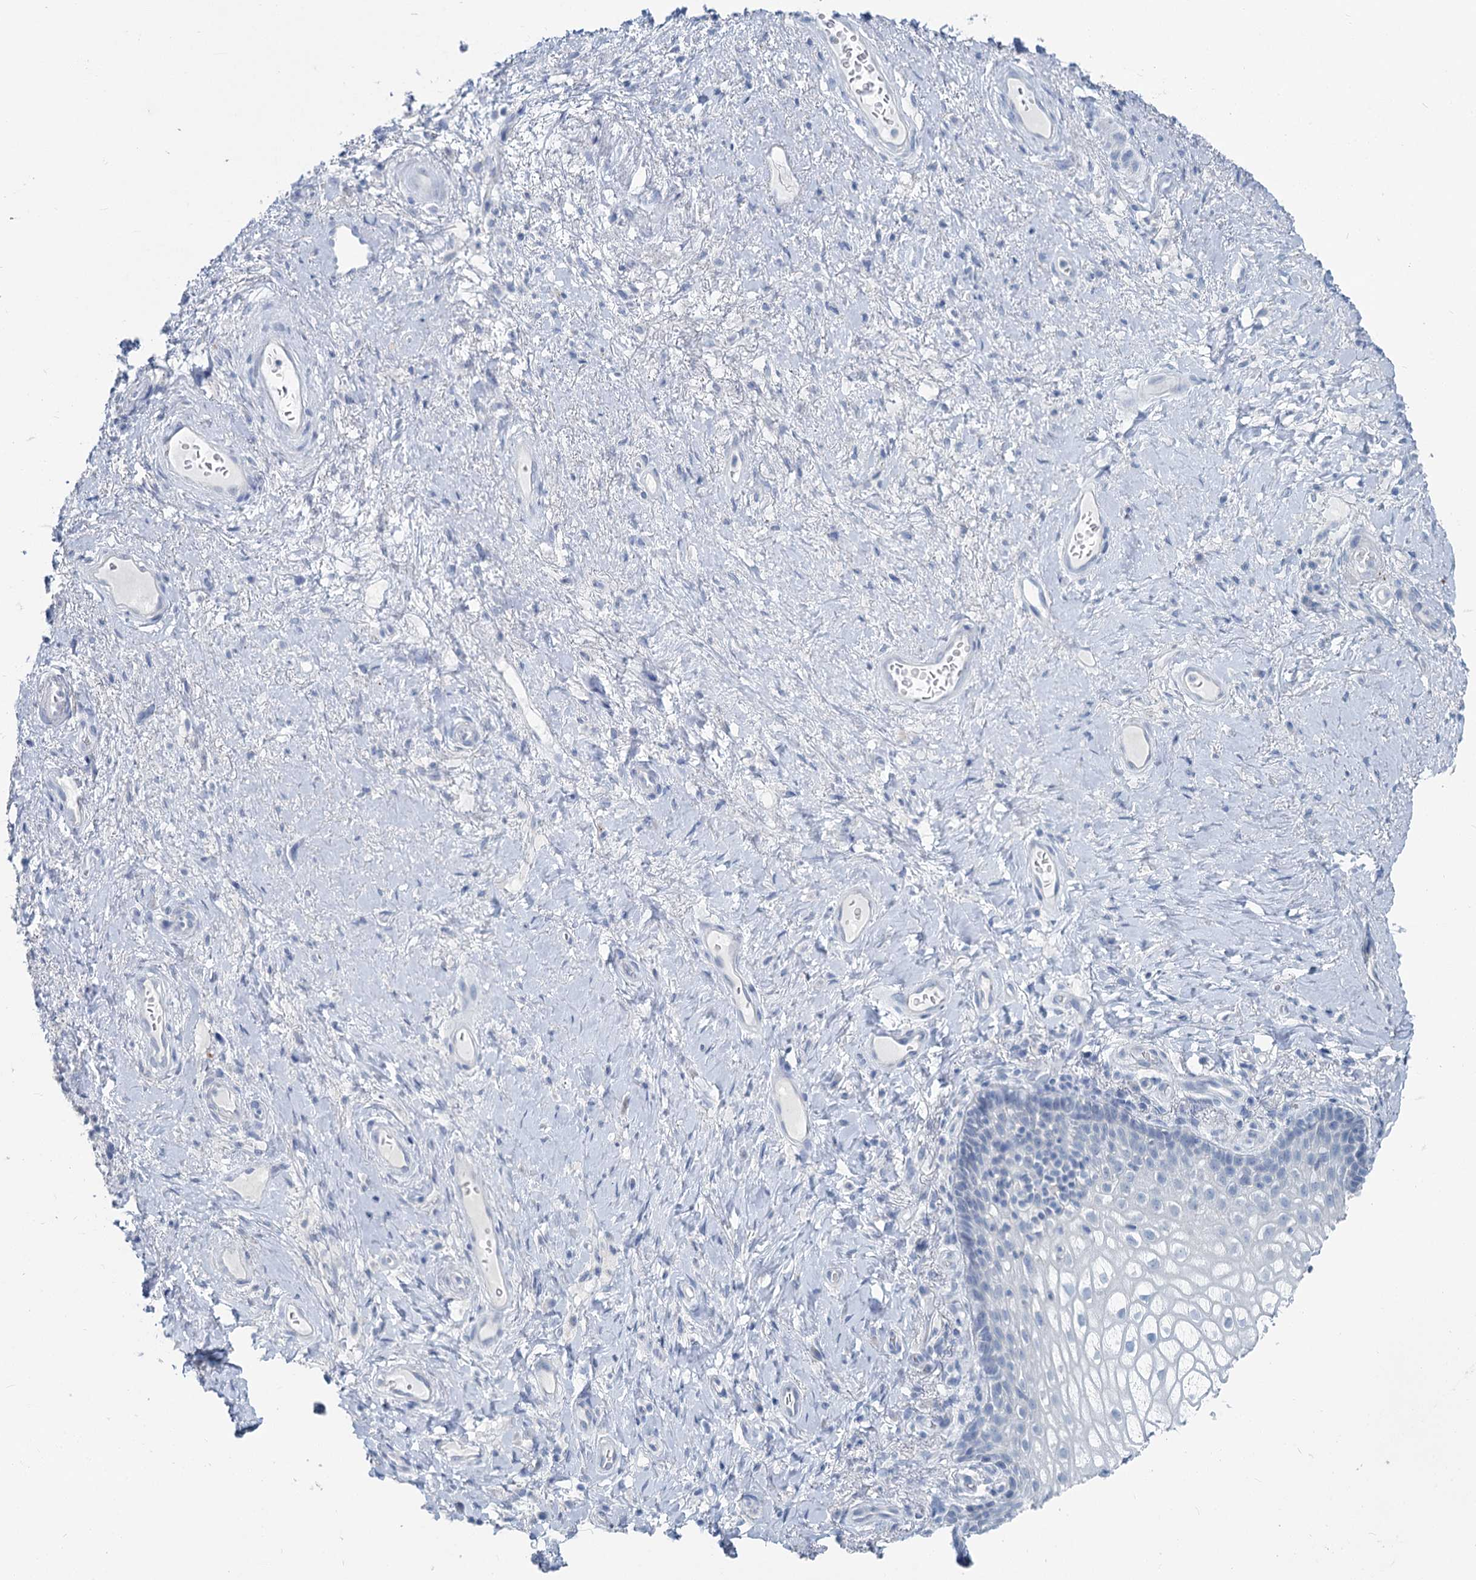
{"staining": {"intensity": "negative", "quantity": "none", "location": "none"}, "tissue": "vagina", "cell_type": "Squamous epithelial cells", "image_type": "normal", "snomed": [{"axis": "morphology", "description": "Normal tissue, NOS"}, {"axis": "topography", "description": "Vagina"}], "caption": "DAB immunohistochemical staining of benign human vagina reveals no significant staining in squamous epithelial cells.", "gene": "CHGA", "patient": {"sex": "female", "age": 60}}